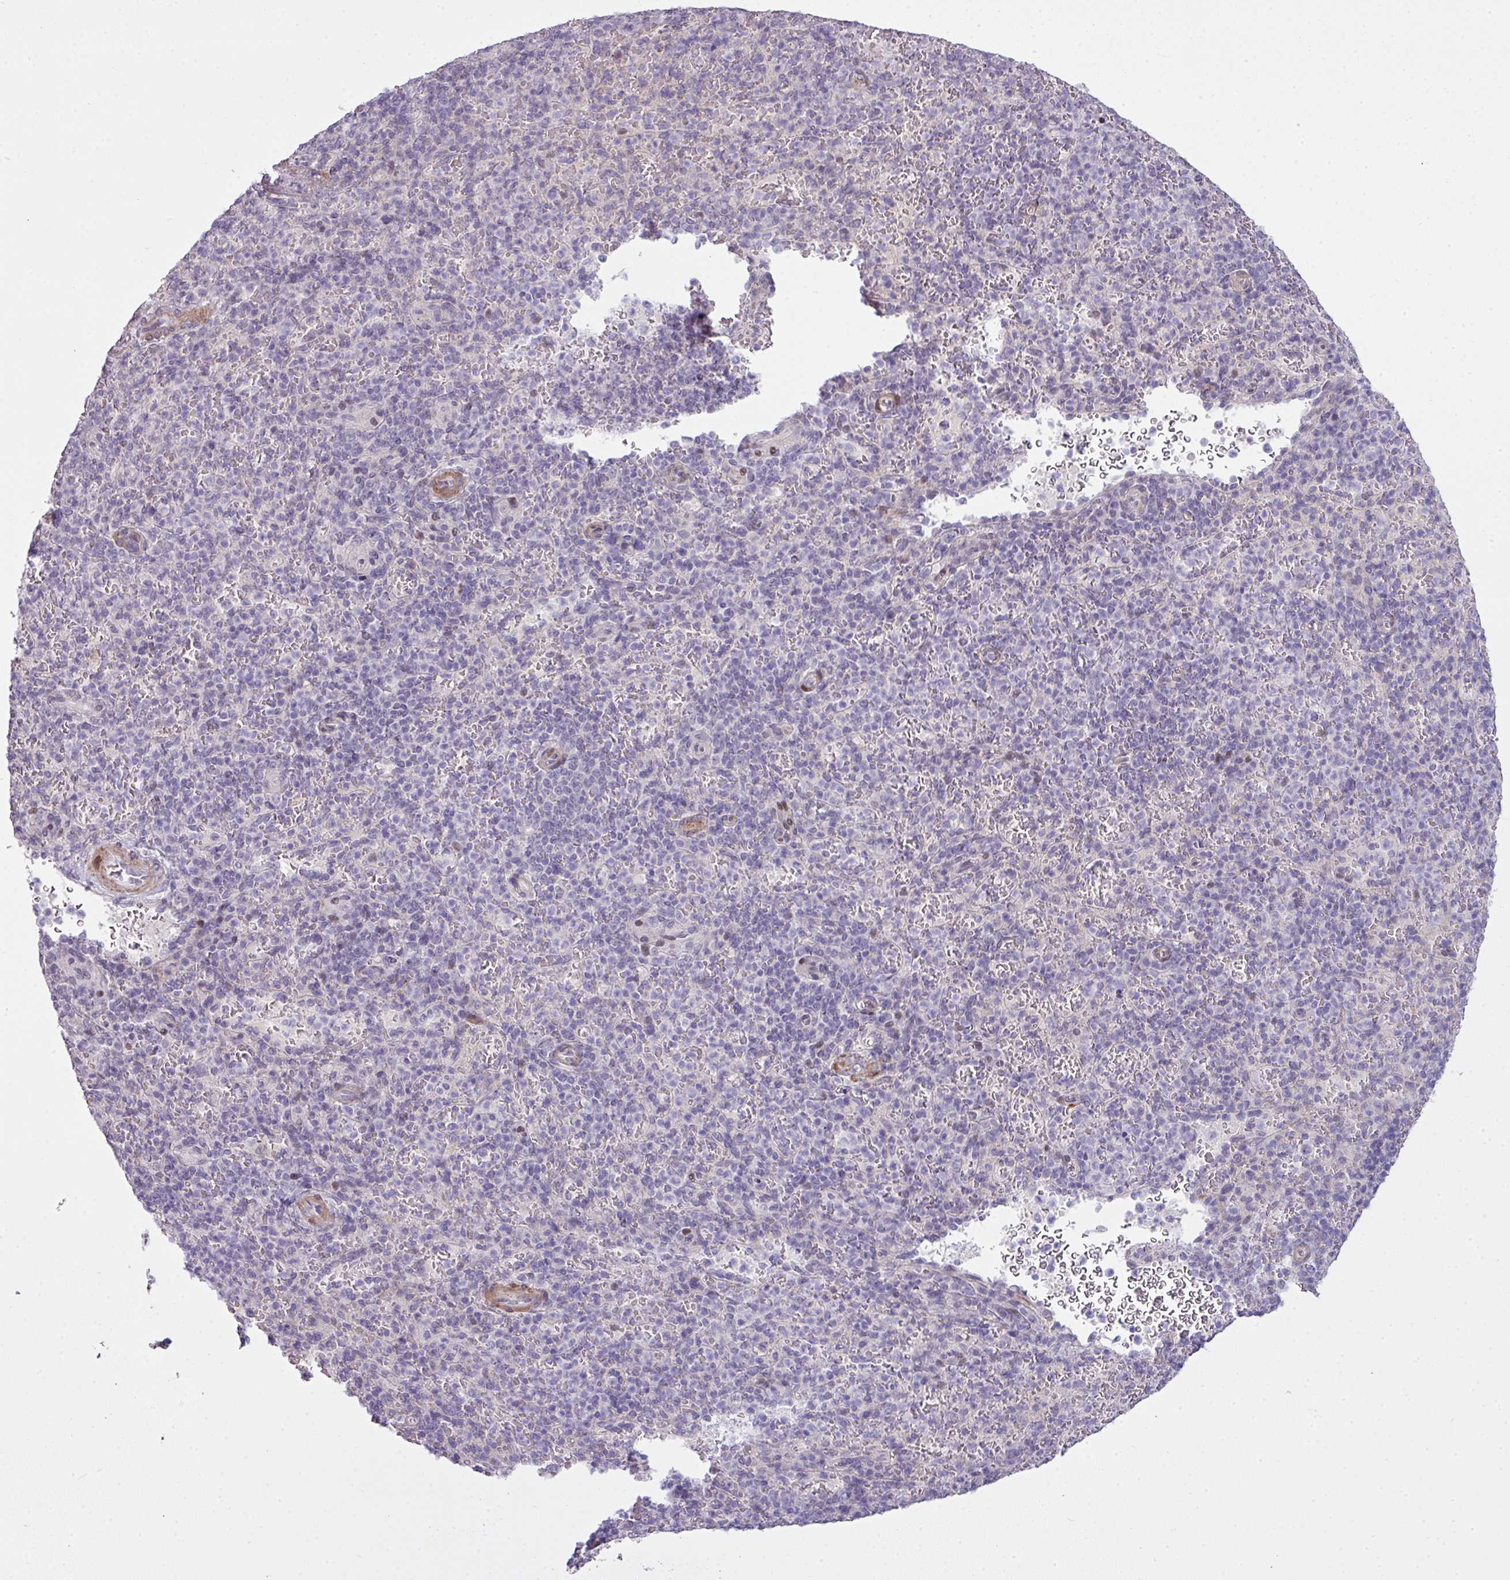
{"staining": {"intensity": "moderate", "quantity": "<25%", "location": "nuclear"}, "tissue": "spleen", "cell_type": "Cells in red pulp", "image_type": "normal", "snomed": [{"axis": "morphology", "description": "Normal tissue, NOS"}, {"axis": "topography", "description": "Spleen"}], "caption": "Immunohistochemistry micrograph of benign human spleen stained for a protein (brown), which demonstrates low levels of moderate nuclear staining in approximately <25% of cells in red pulp.", "gene": "ZNF688", "patient": {"sex": "female", "age": 74}}